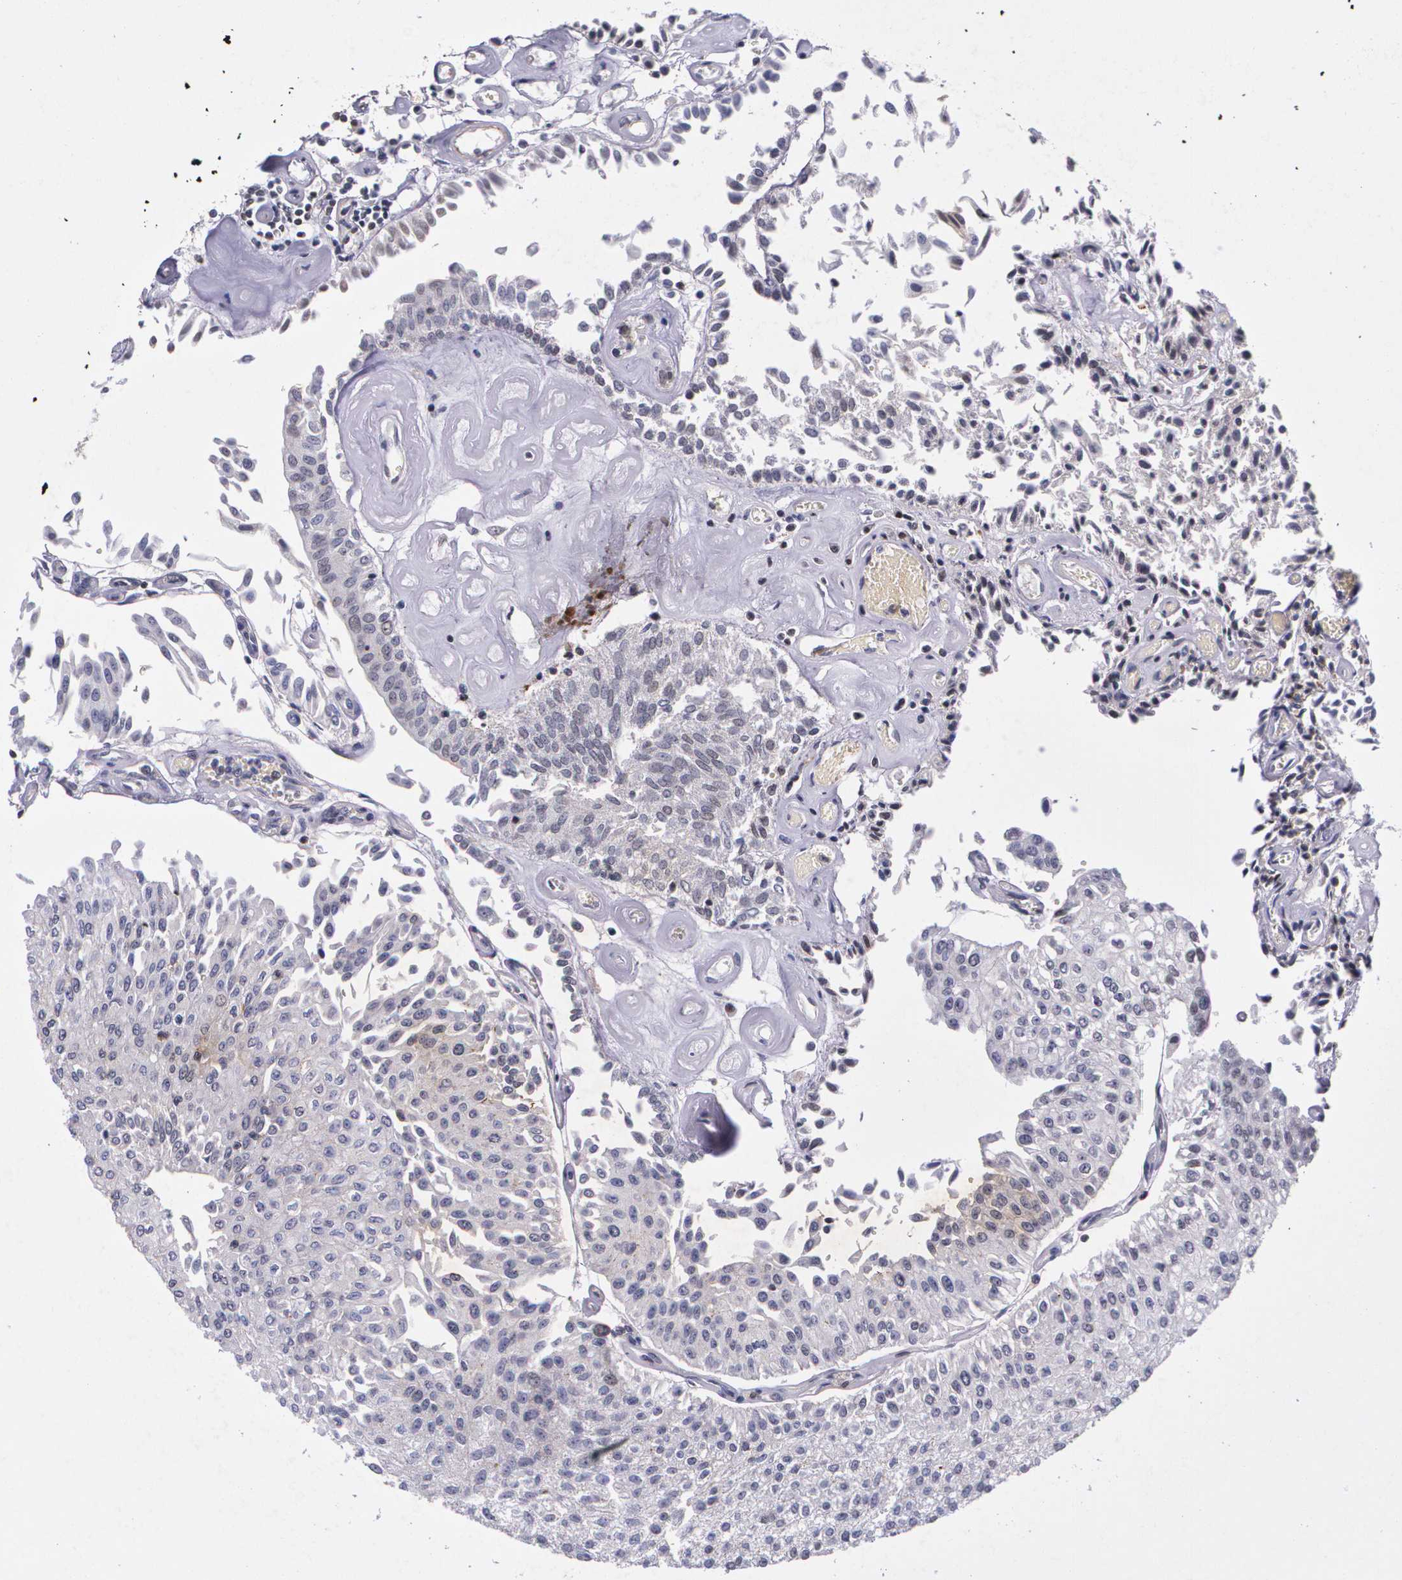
{"staining": {"intensity": "weak", "quantity": "<25%", "location": "cytoplasmic/membranous"}, "tissue": "urothelial cancer", "cell_type": "Tumor cells", "image_type": "cancer", "snomed": [{"axis": "morphology", "description": "Urothelial carcinoma, Low grade"}, {"axis": "topography", "description": "Urinary bladder"}], "caption": "A histopathology image of human low-grade urothelial carcinoma is negative for staining in tumor cells. (DAB immunohistochemistry visualized using brightfield microscopy, high magnification).", "gene": "MGMT", "patient": {"sex": "male", "age": 86}}